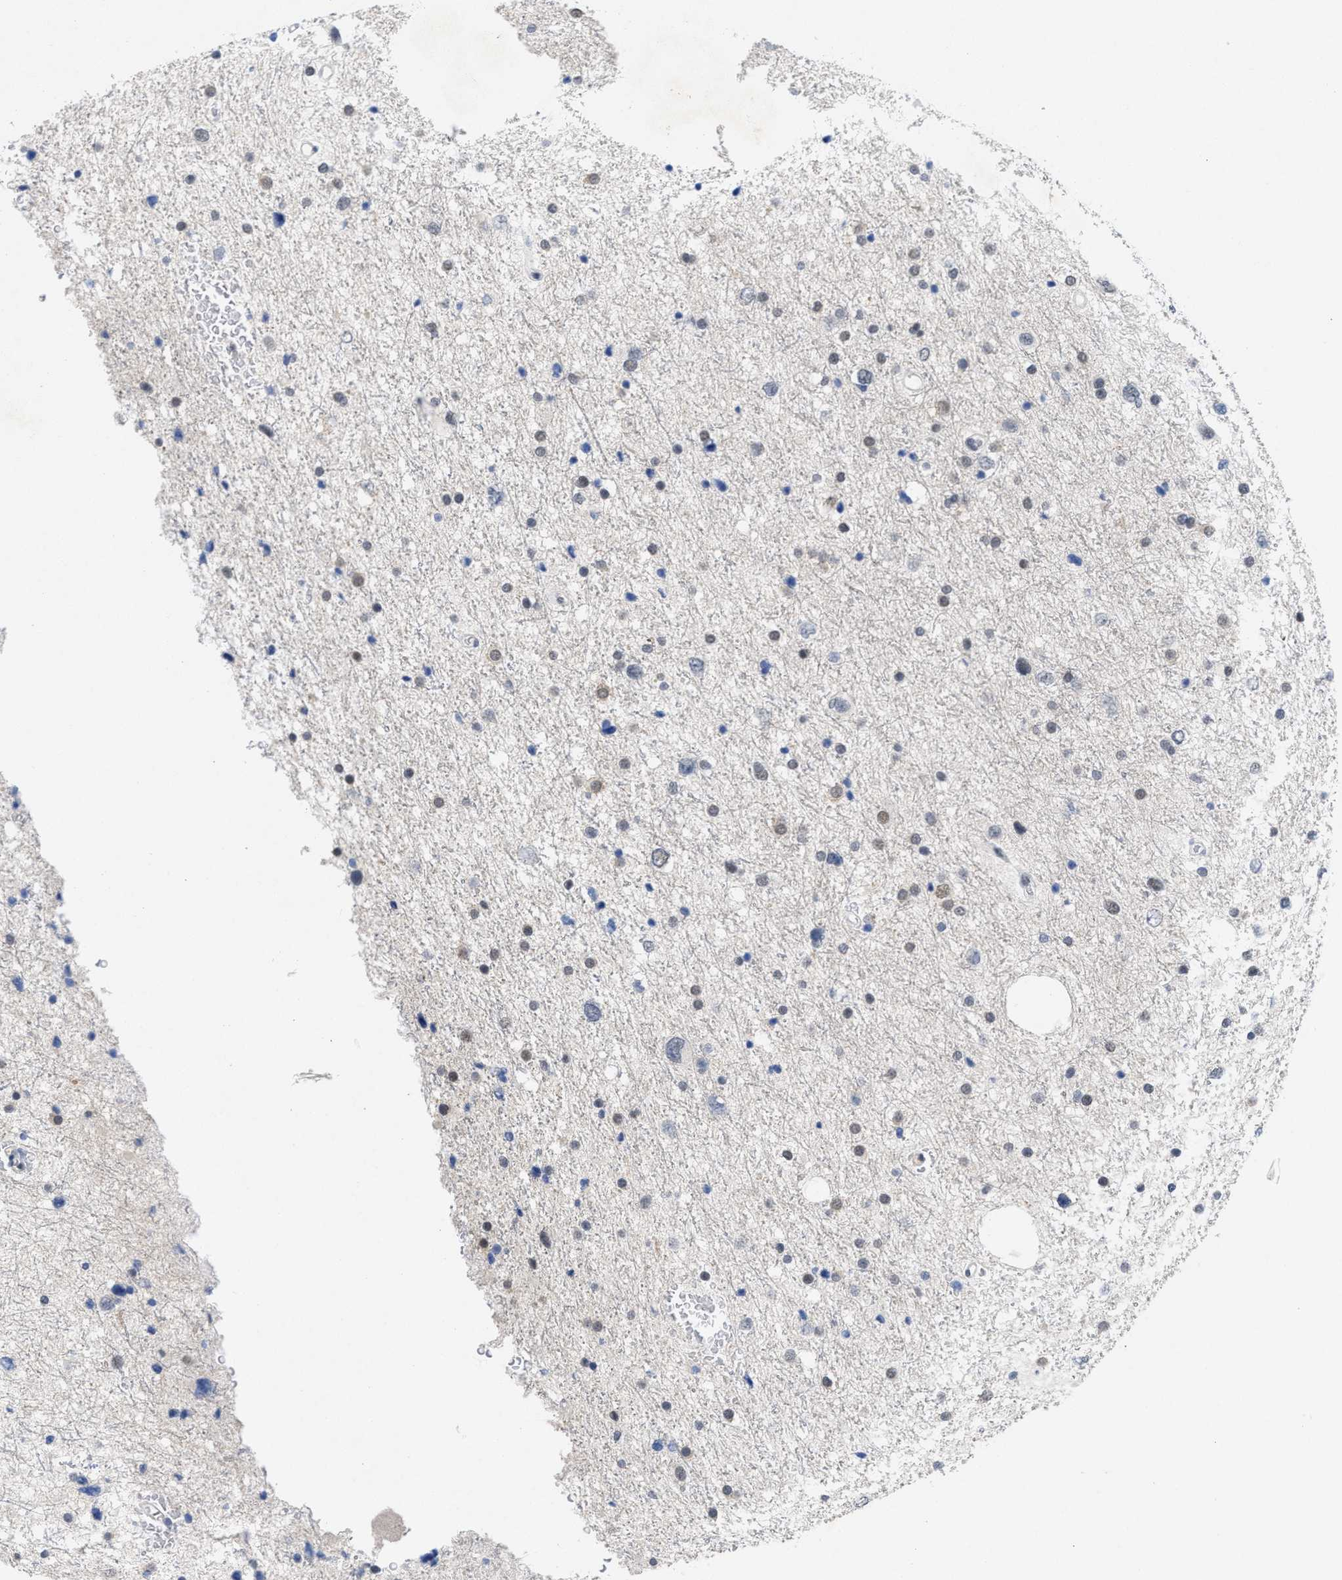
{"staining": {"intensity": "weak", "quantity": "25%-75%", "location": "nuclear"}, "tissue": "glioma", "cell_type": "Tumor cells", "image_type": "cancer", "snomed": [{"axis": "morphology", "description": "Glioma, malignant, Low grade"}, {"axis": "topography", "description": "Brain"}], "caption": "This photomicrograph demonstrates glioma stained with immunohistochemistry (IHC) to label a protein in brown. The nuclear of tumor cells show weak positivity for the protein. Nuclei are counter-stained blue.", "gene": "GGNBP2", "patient": {"sex": "female", "age": 37}}